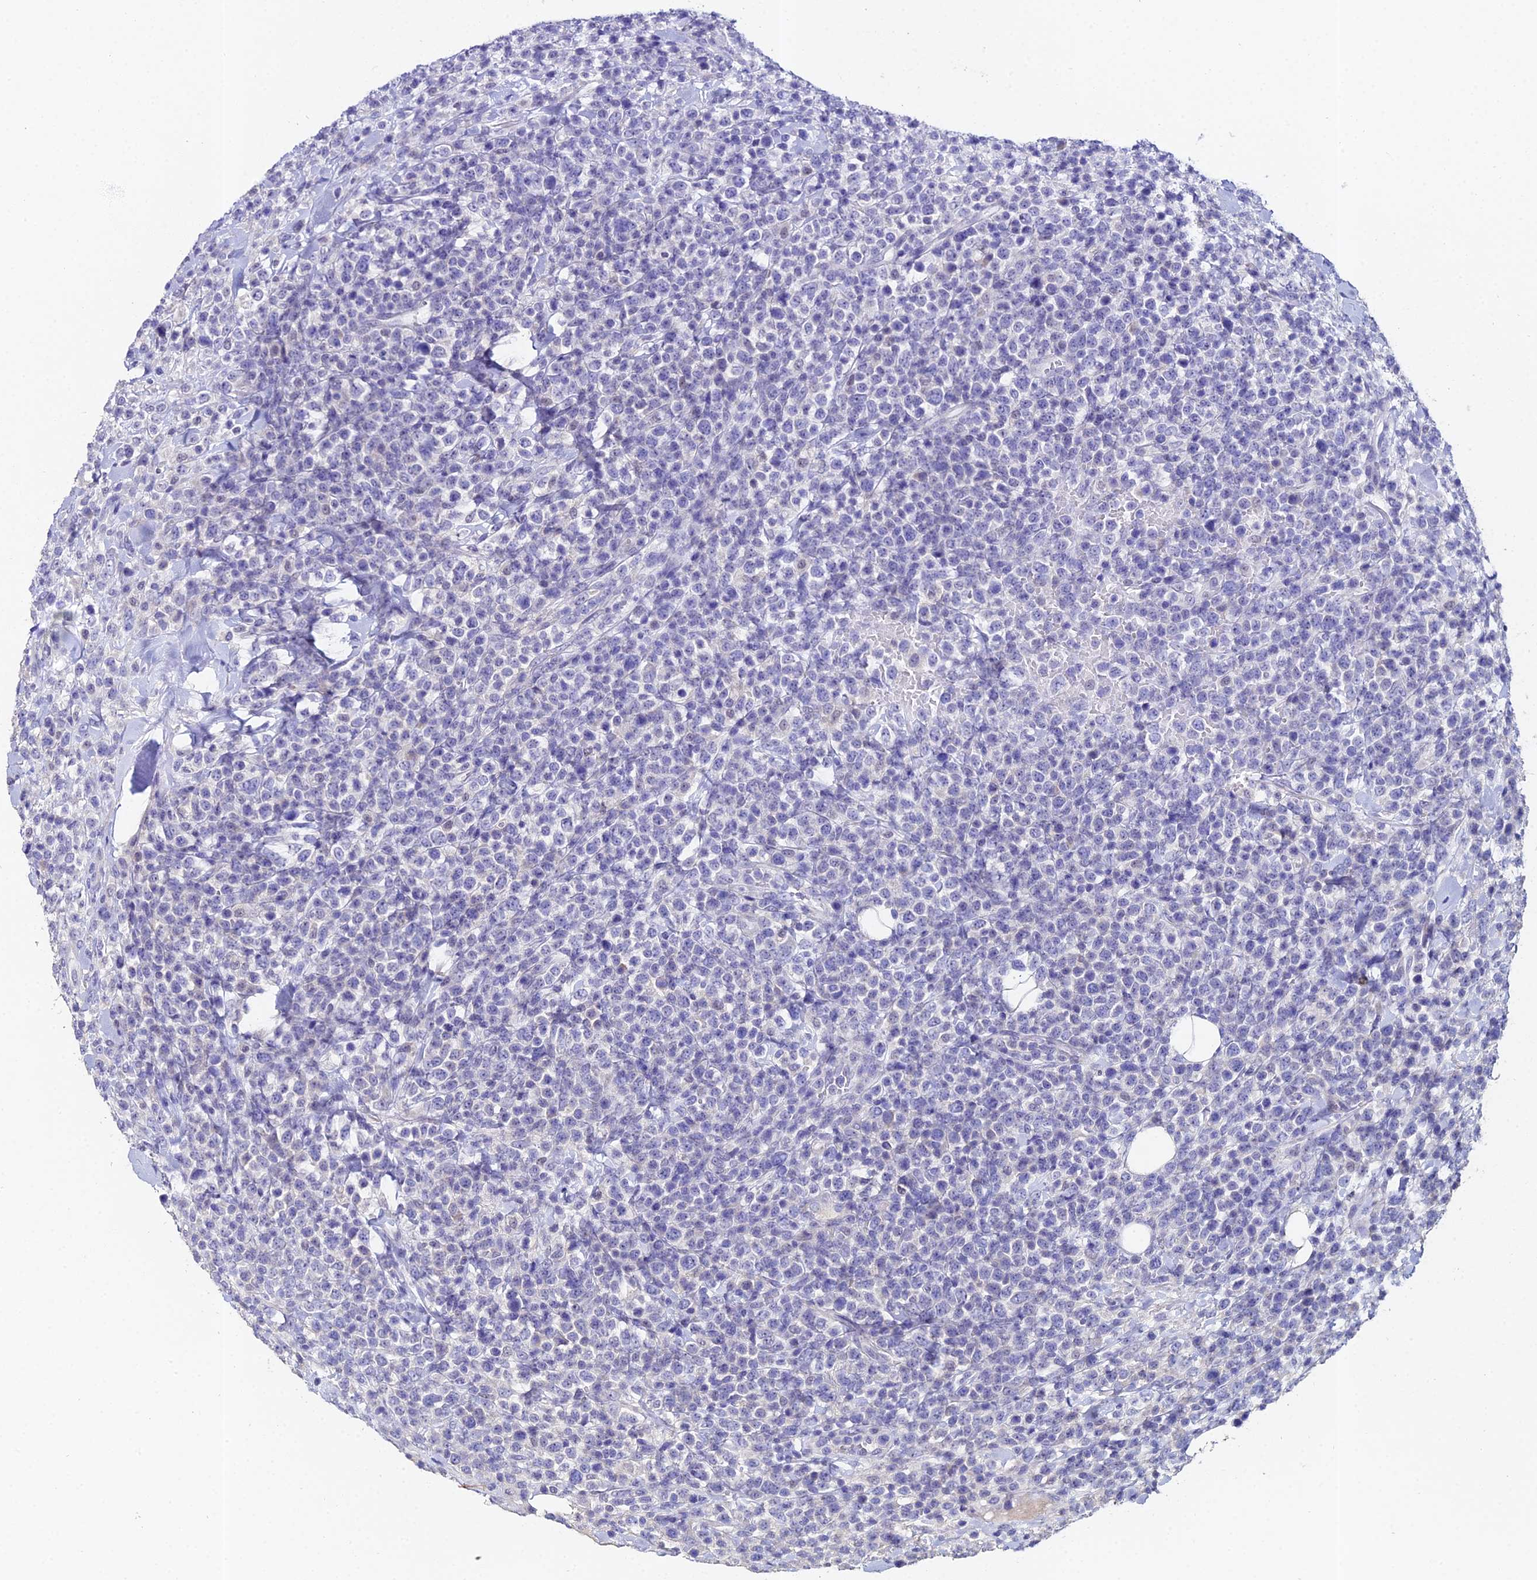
{"staining": {"intensity": "negative", "quantity": "none", "location": "none"}, "tissue": "lymphoma", "cell_type": "Tumor cells", "image_type": "cancer", "snomed": [{"axis": "morphology", "description": "Malignant lymphoma, non-Hodgkin's type, High grade"}, {"axis": "topography", "description": "Colon"}], "caption": "This is an immunohistochemistry histopathology image of human lymphoma. There is no staining in tumor cells.", "gene": "ESRRG", "patient": {"sex": "female", "age": 53}}